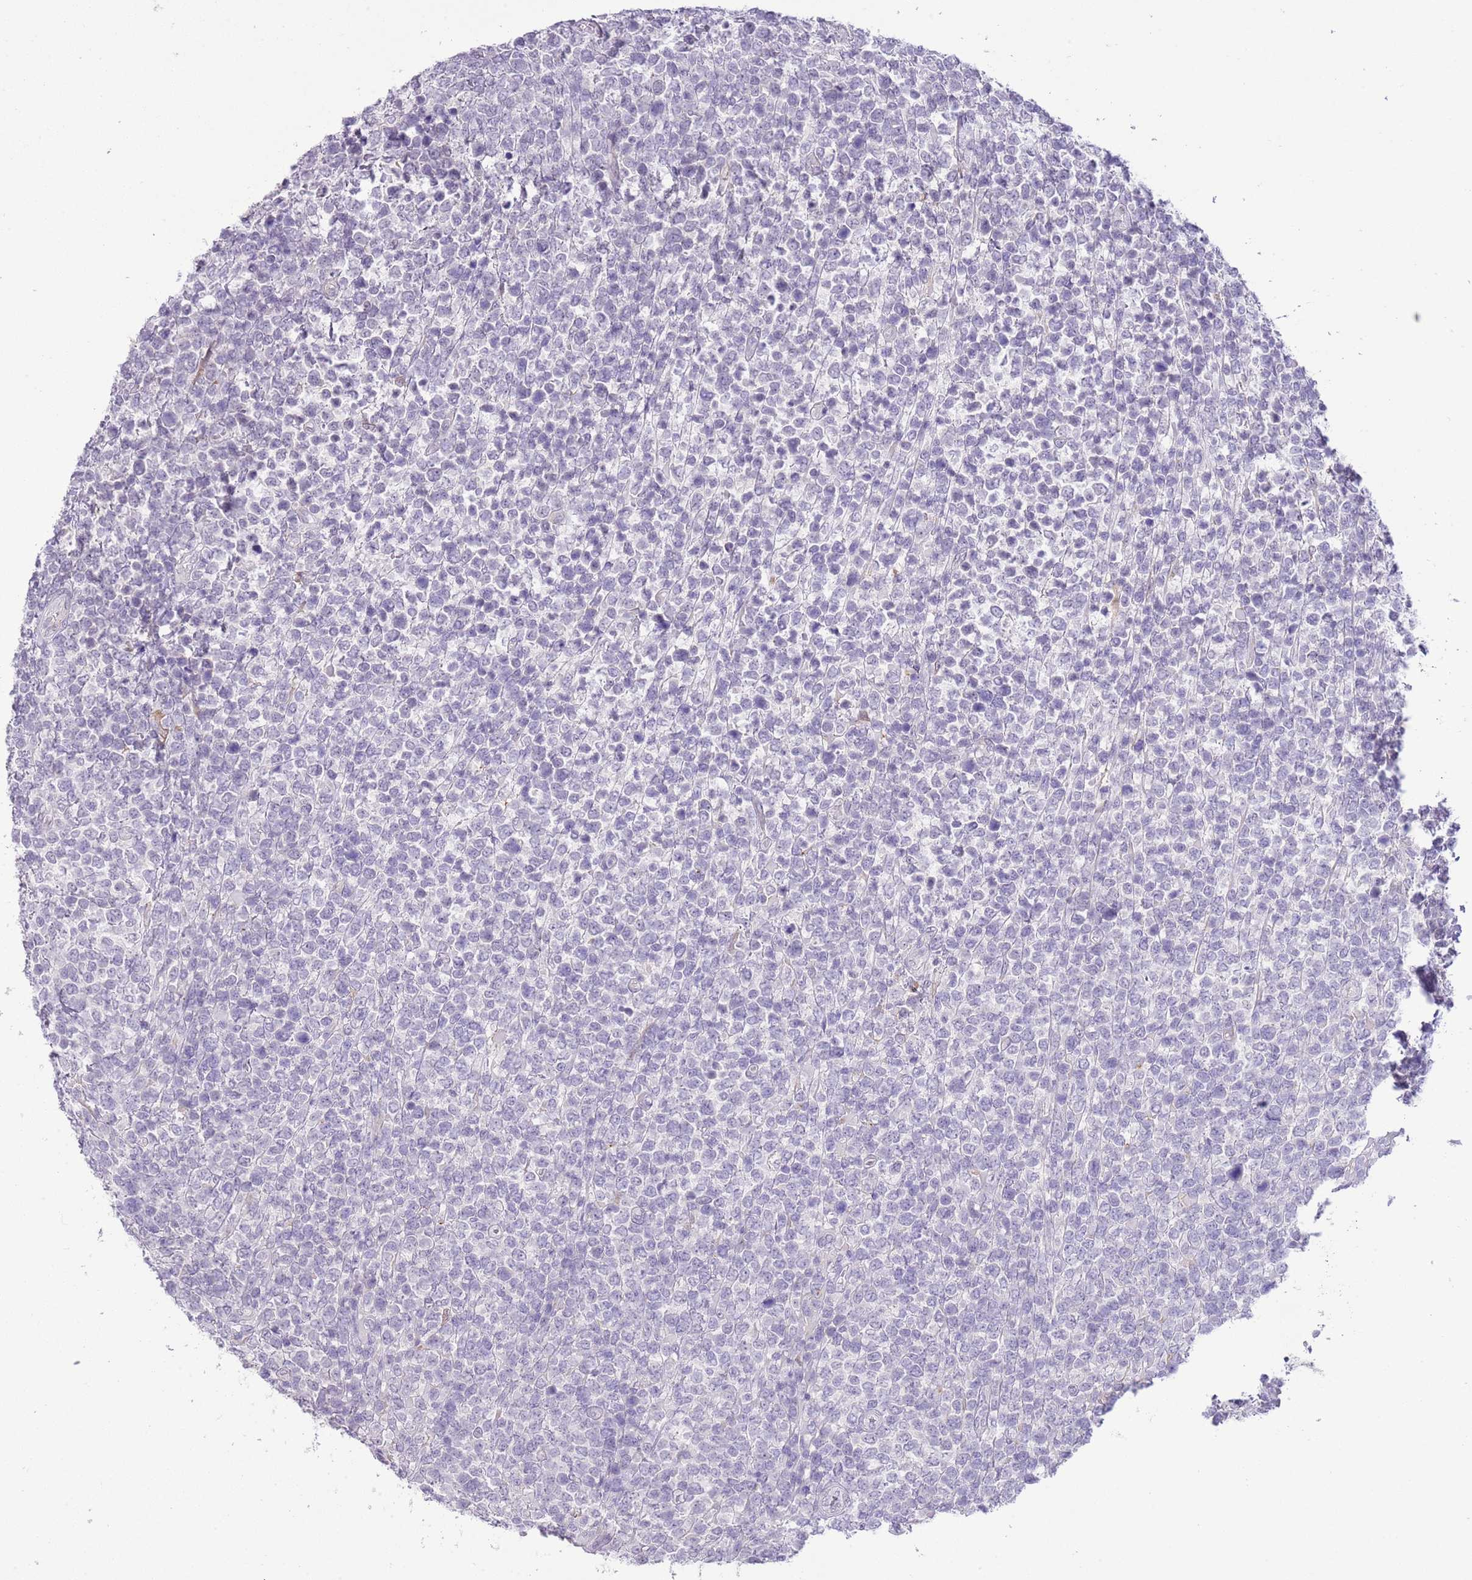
{"staining": {"intensity": "negative", "quantity": "none", "location": "none"}, "tissue": "lymphoma", "cell_type": "Tumor cells", "image_type": "cancer", "snomed": [{"axis": "morphology", "description": "Malignant lymphoma, non-Hodgkin's type, High grade"}, {"axis": "topography", "description": "Soft tissue"}], "caption": "Photomicrograph shows no protein staining in tumor cells of lymphoma tissue.", "gene": "MIDN", "patient": {"sex": "female", "age": 56}}